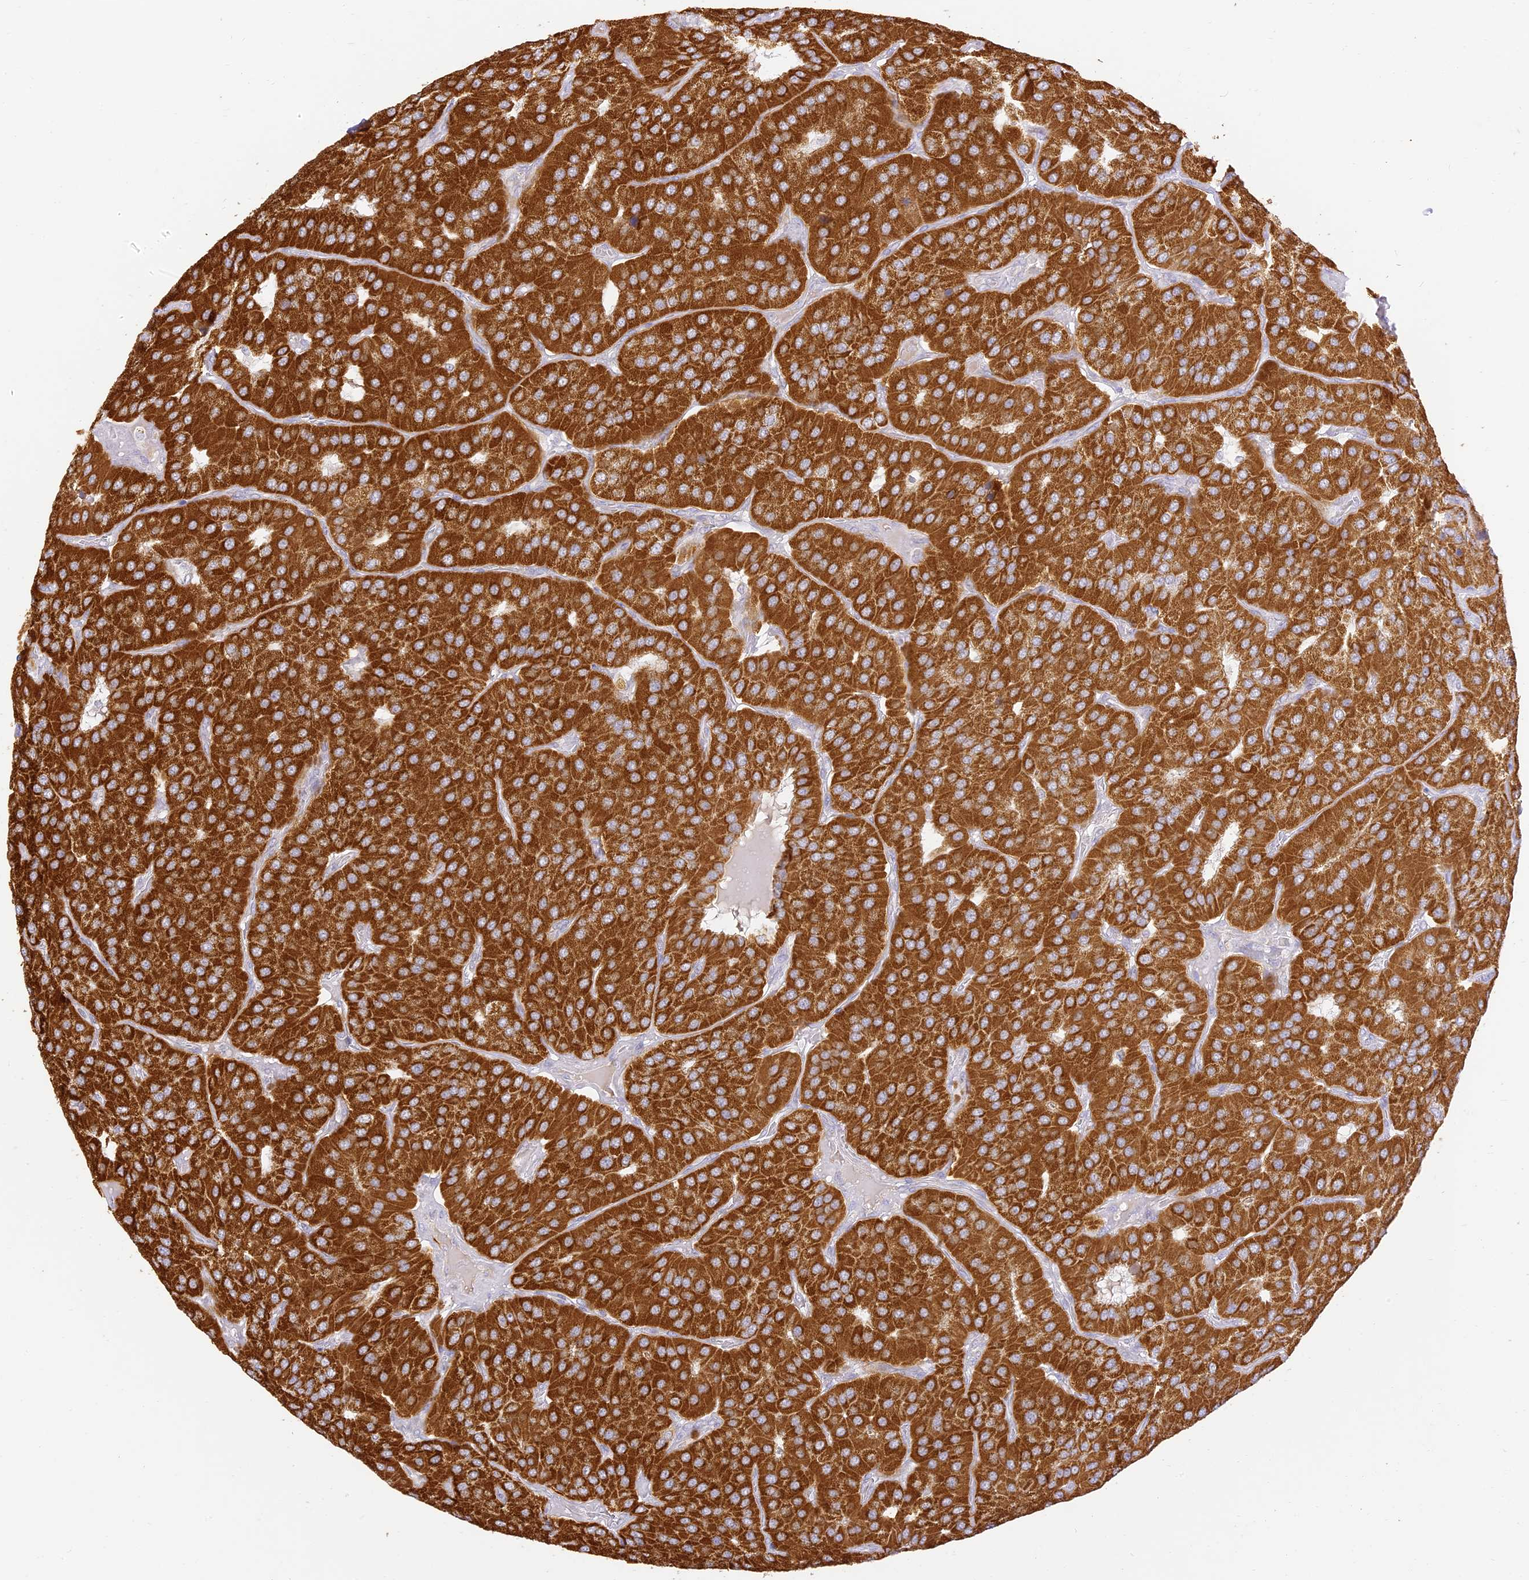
{"staining": {"intensity": "strong", "quantity": ">75%", "location": "cytoplasmic/membranous"}, "tissue": "parathyroid gland", "cell_type": "Glandular cells", "image_type": "normal", "snomed": [{"axis": "morphology", "description": "Normal tissue, NOS"}, {"axis": "morphology", "description": "Adenoma, NOS"}, {"axis": "topography", "description": "Parathyroid gland"}], "caption": "IHC staining of unremarkable parathyroid gland, which reveals high levels of strong cytoplasmic/membranous expression in about >75% of glandular cells indicating strong cytoplasmic/membranous protein positivity. The staining was performed using DAB (brown) for protein detection and nuclei were counterstained in hematoxylin (blue).", "gene": "LRRC15", "patient": {"sex": "female", "age": 86}}